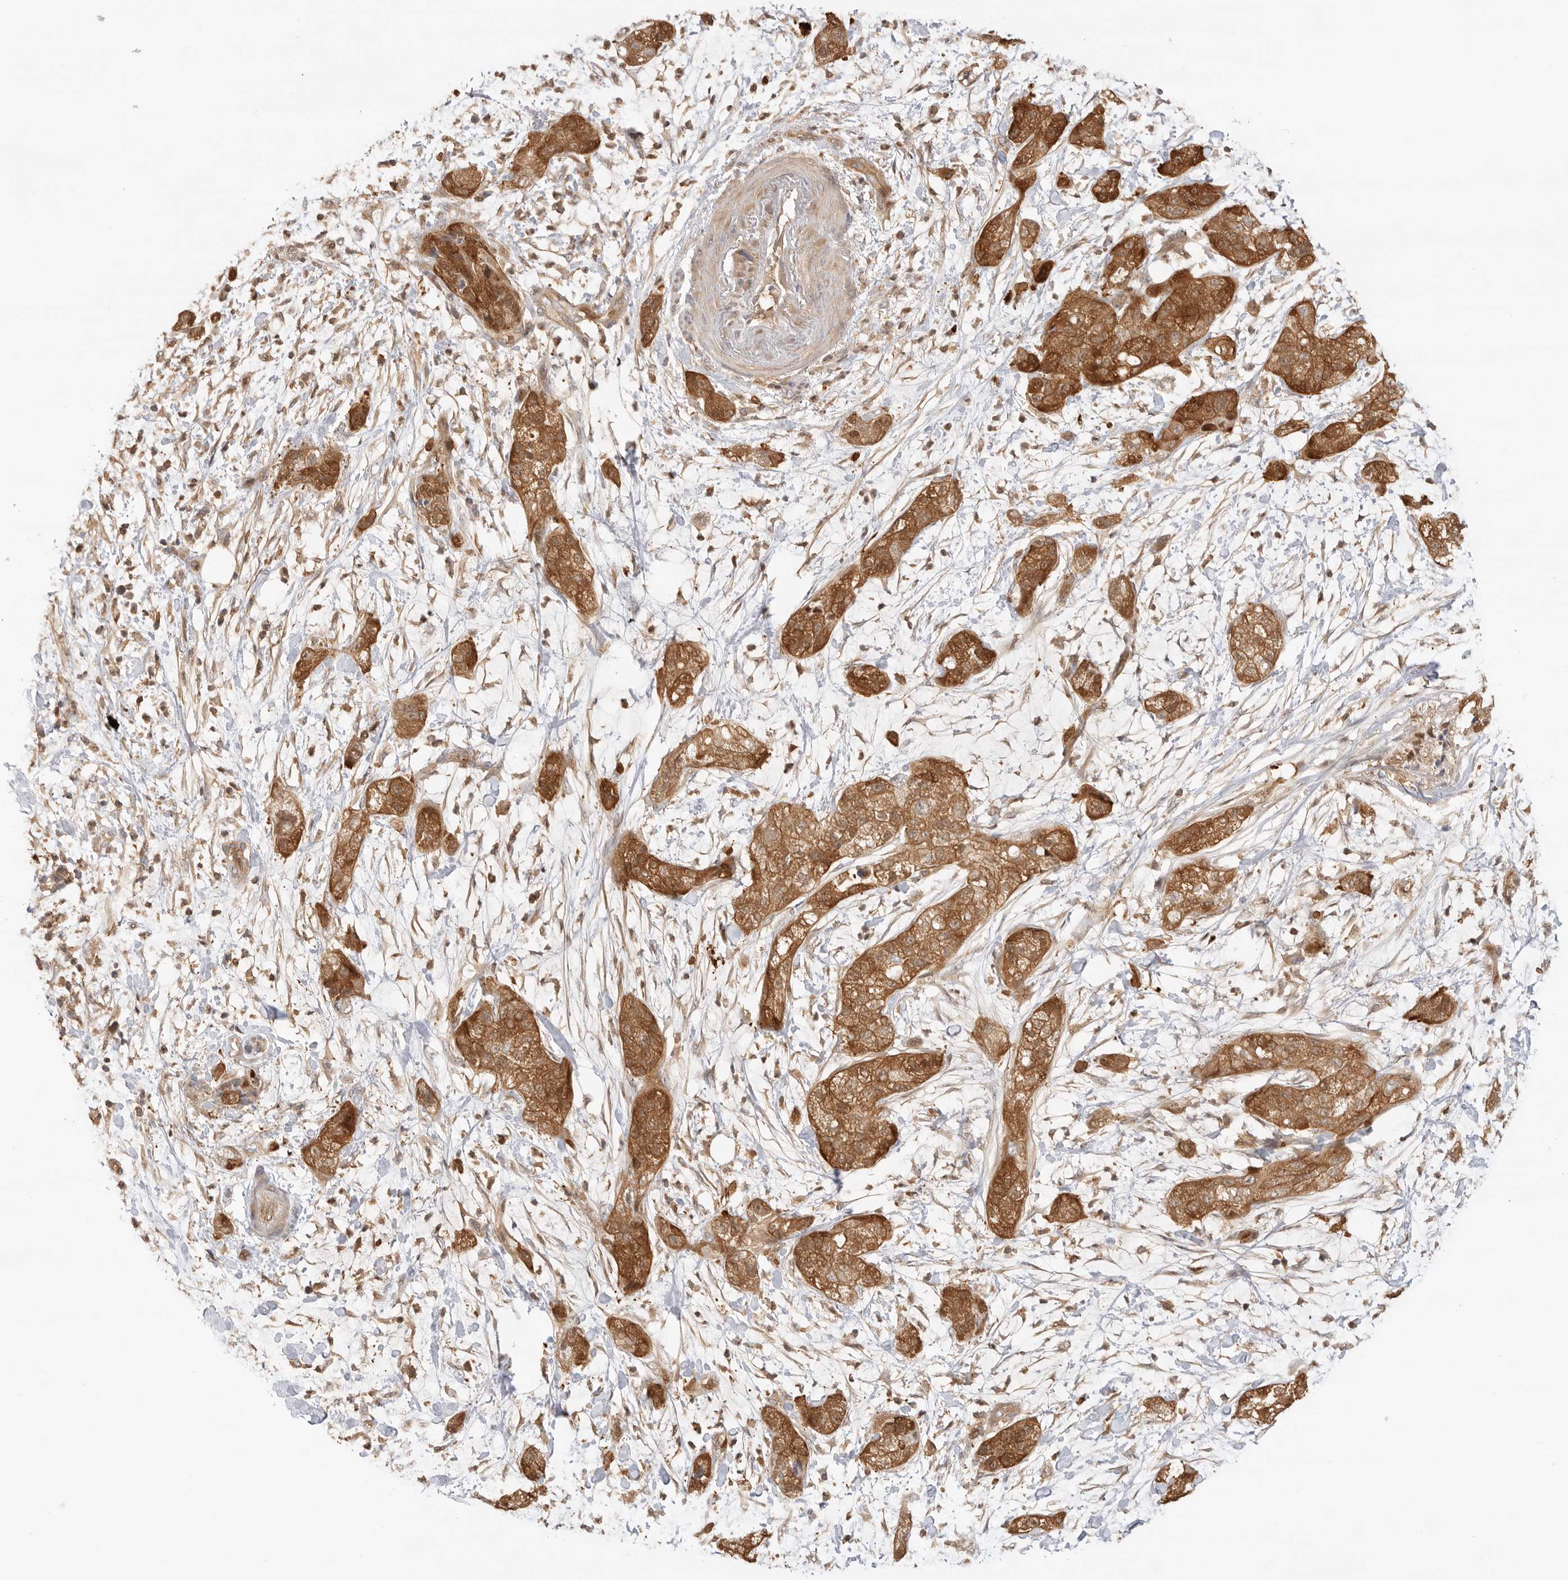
{"staining": {"intensity": "moderate", "quantity": ">75%", "location": "cytoplasmic/membranous"}, "tissue": "pancreatic cancer", "cell_type": "Tumor cells", "image_type": "cancer", "snomed": [{"axis": "morphology", "description": "Adenocarcinoma, NOS"}, {"axis": "topography", "description": "Pancreas"}], "caption": "A high-resolution histopathology image shows IHC staining of adenocarcinoma (pancreatic), which demonstrates moderate cytoplasmic/membranous expression in about >75% of tumor cells.", "gene": "CLDN12", "patient": {"sex": "female", "age": 78}}